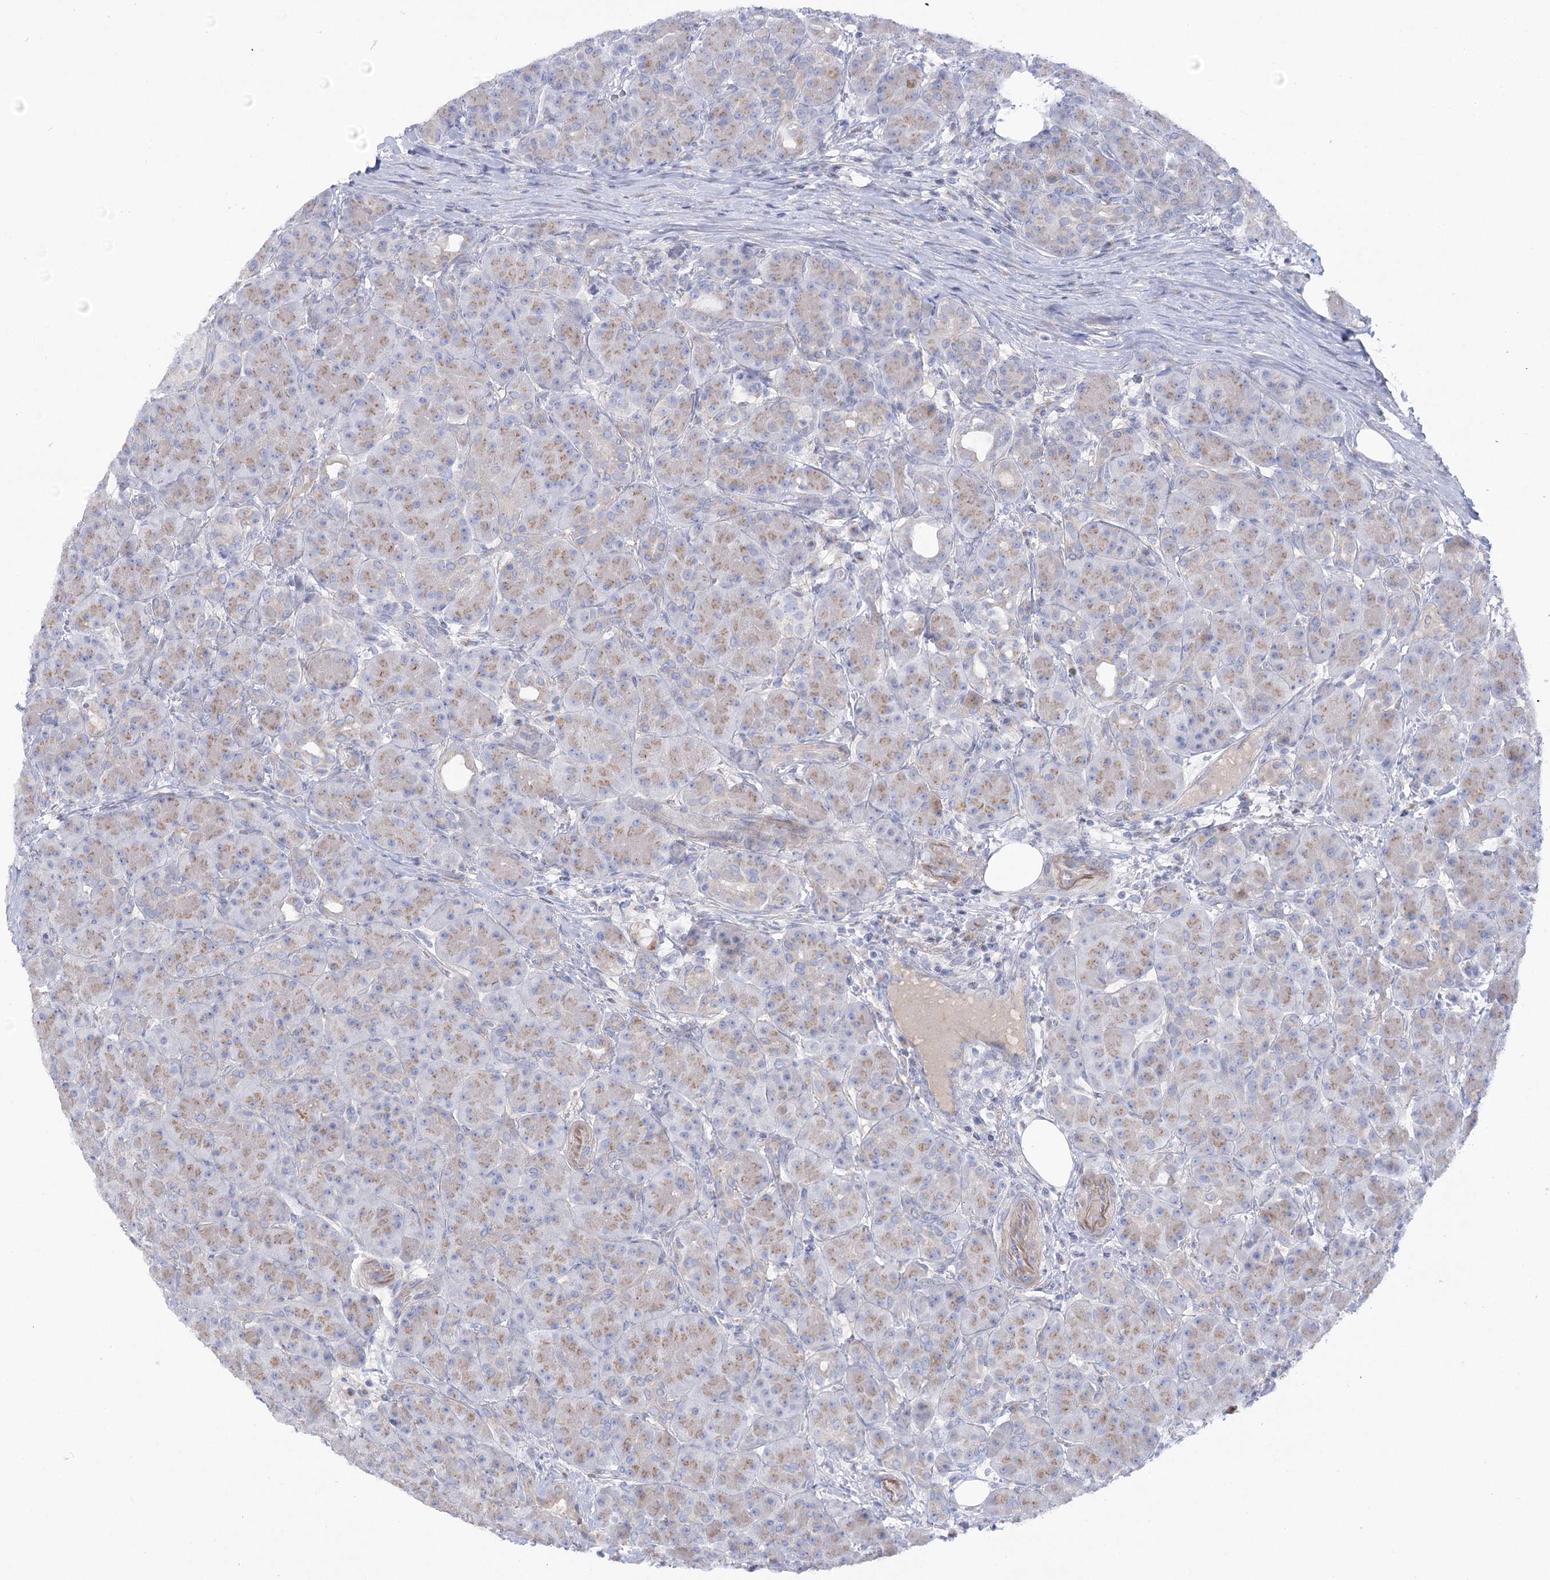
{"staining": {"intensity": "weak", "quantity": ">75%", "location": "cytoplasmic/membranous"}, "tissue": "pancreas", "cell_type": "Exocrine glandular cells", "image_type": "normal", "snomed": [{"axis": "morphology", "description": "Normal tissue, NOS"}, {"axis": "topography", "description": "Pancreas"}], "caption": "This photomicrograph displays immunohistochemistry staining of unremarkable pancreas, with low weak cytoplasmic/membranous expression in about >75% of exocrine glandular cells.", "gene": "GBF1", "patient": {"sex": "male", "age": 63}}